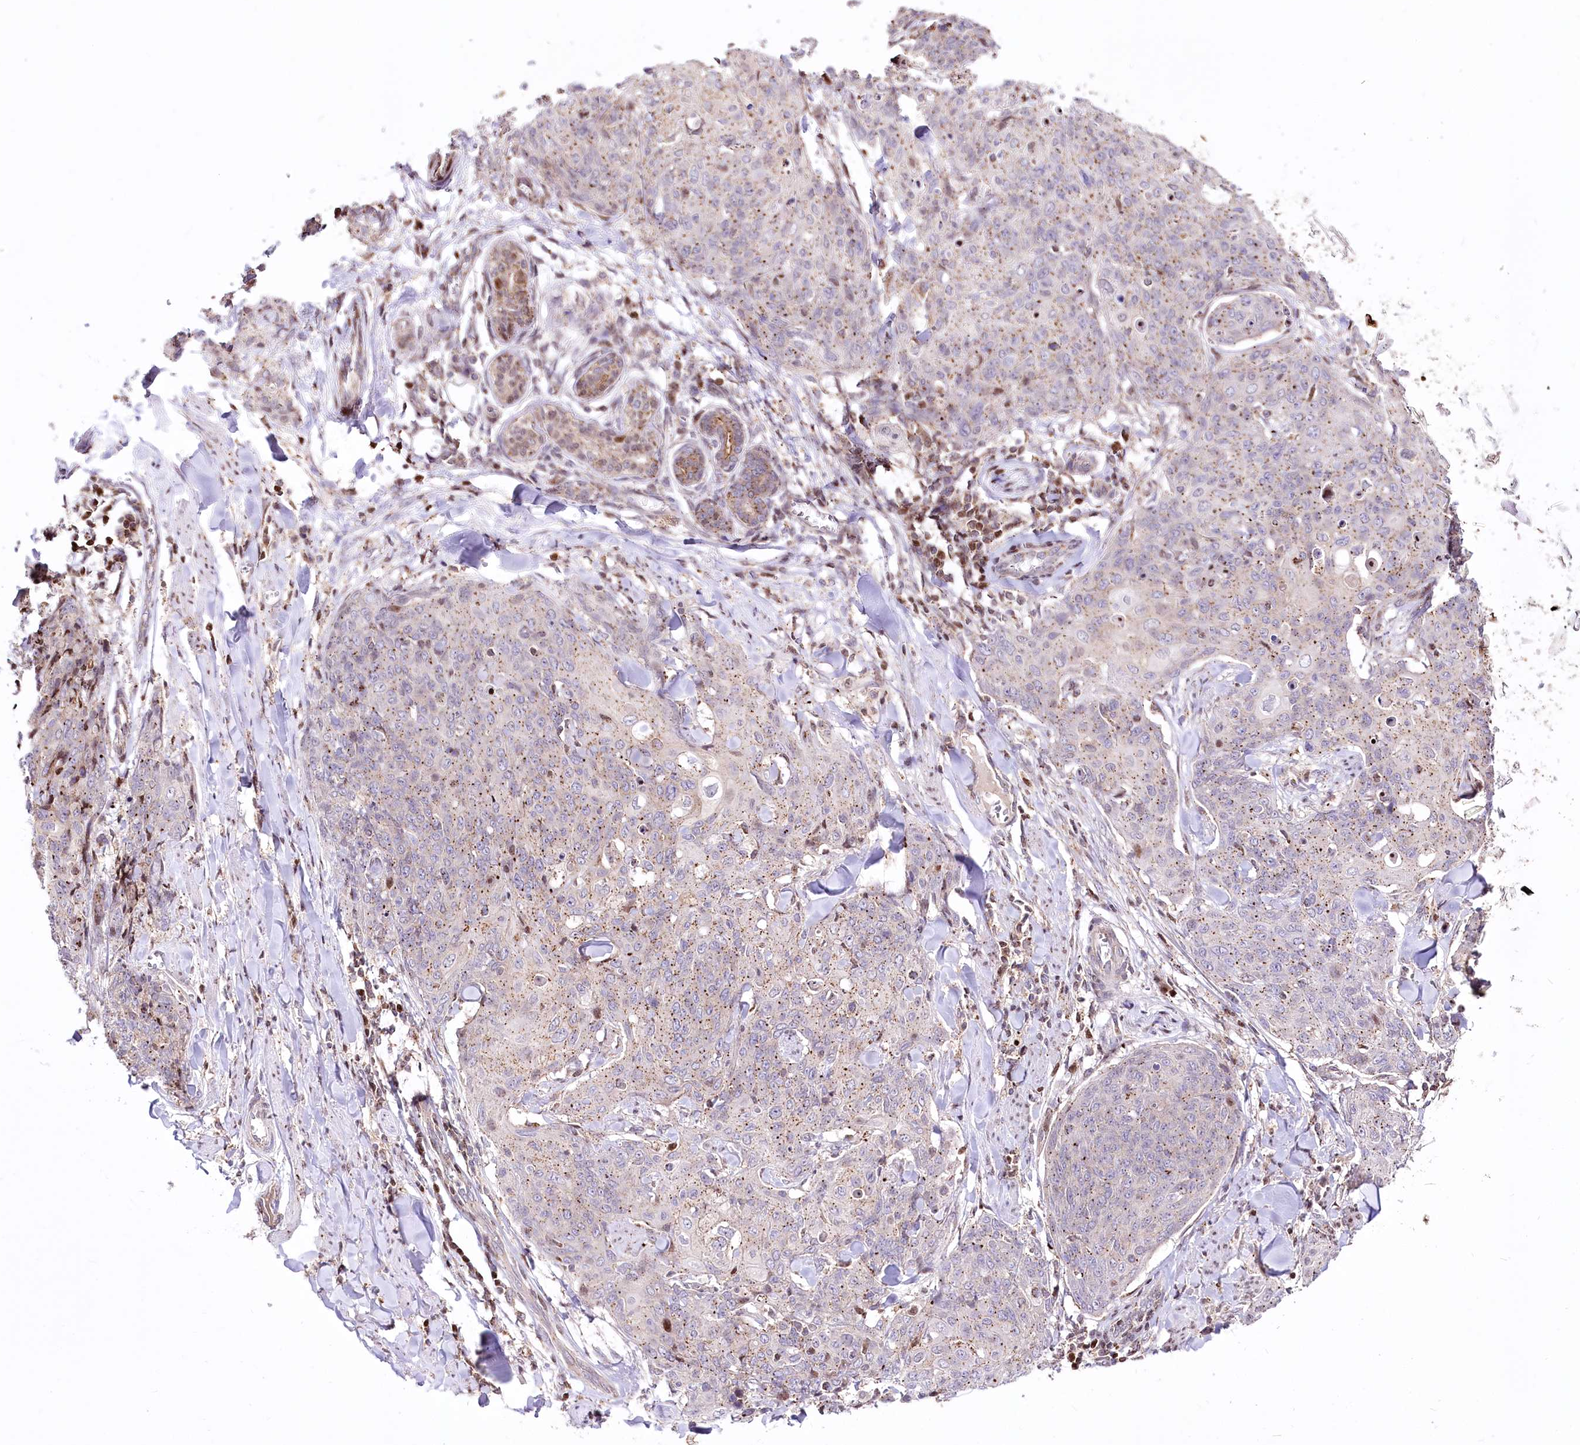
{"staining": {"intensity": "weak", "quantity": ">75%", "location": "cytoplasmic/membranous"}, "tissue": "skin cancer", "cell_type": "Tumor cells", "image_type": "cancer", "snomed": [{"axis": "morphology", "description": "Squamous cell carcinoma, NOS"}, {"axis": "topography", "description": "Skin"}, {"axis": "topography", "description": "Vulva"}], "caption": "A photomicrograph of human squamous cell carcinoma (skin) stained for a protein displays weak cytoplasmic/membranous brown staining in tumor cells.", "gene": "ZFYVE27", "patient": {"sex": "female", "age": 85}}